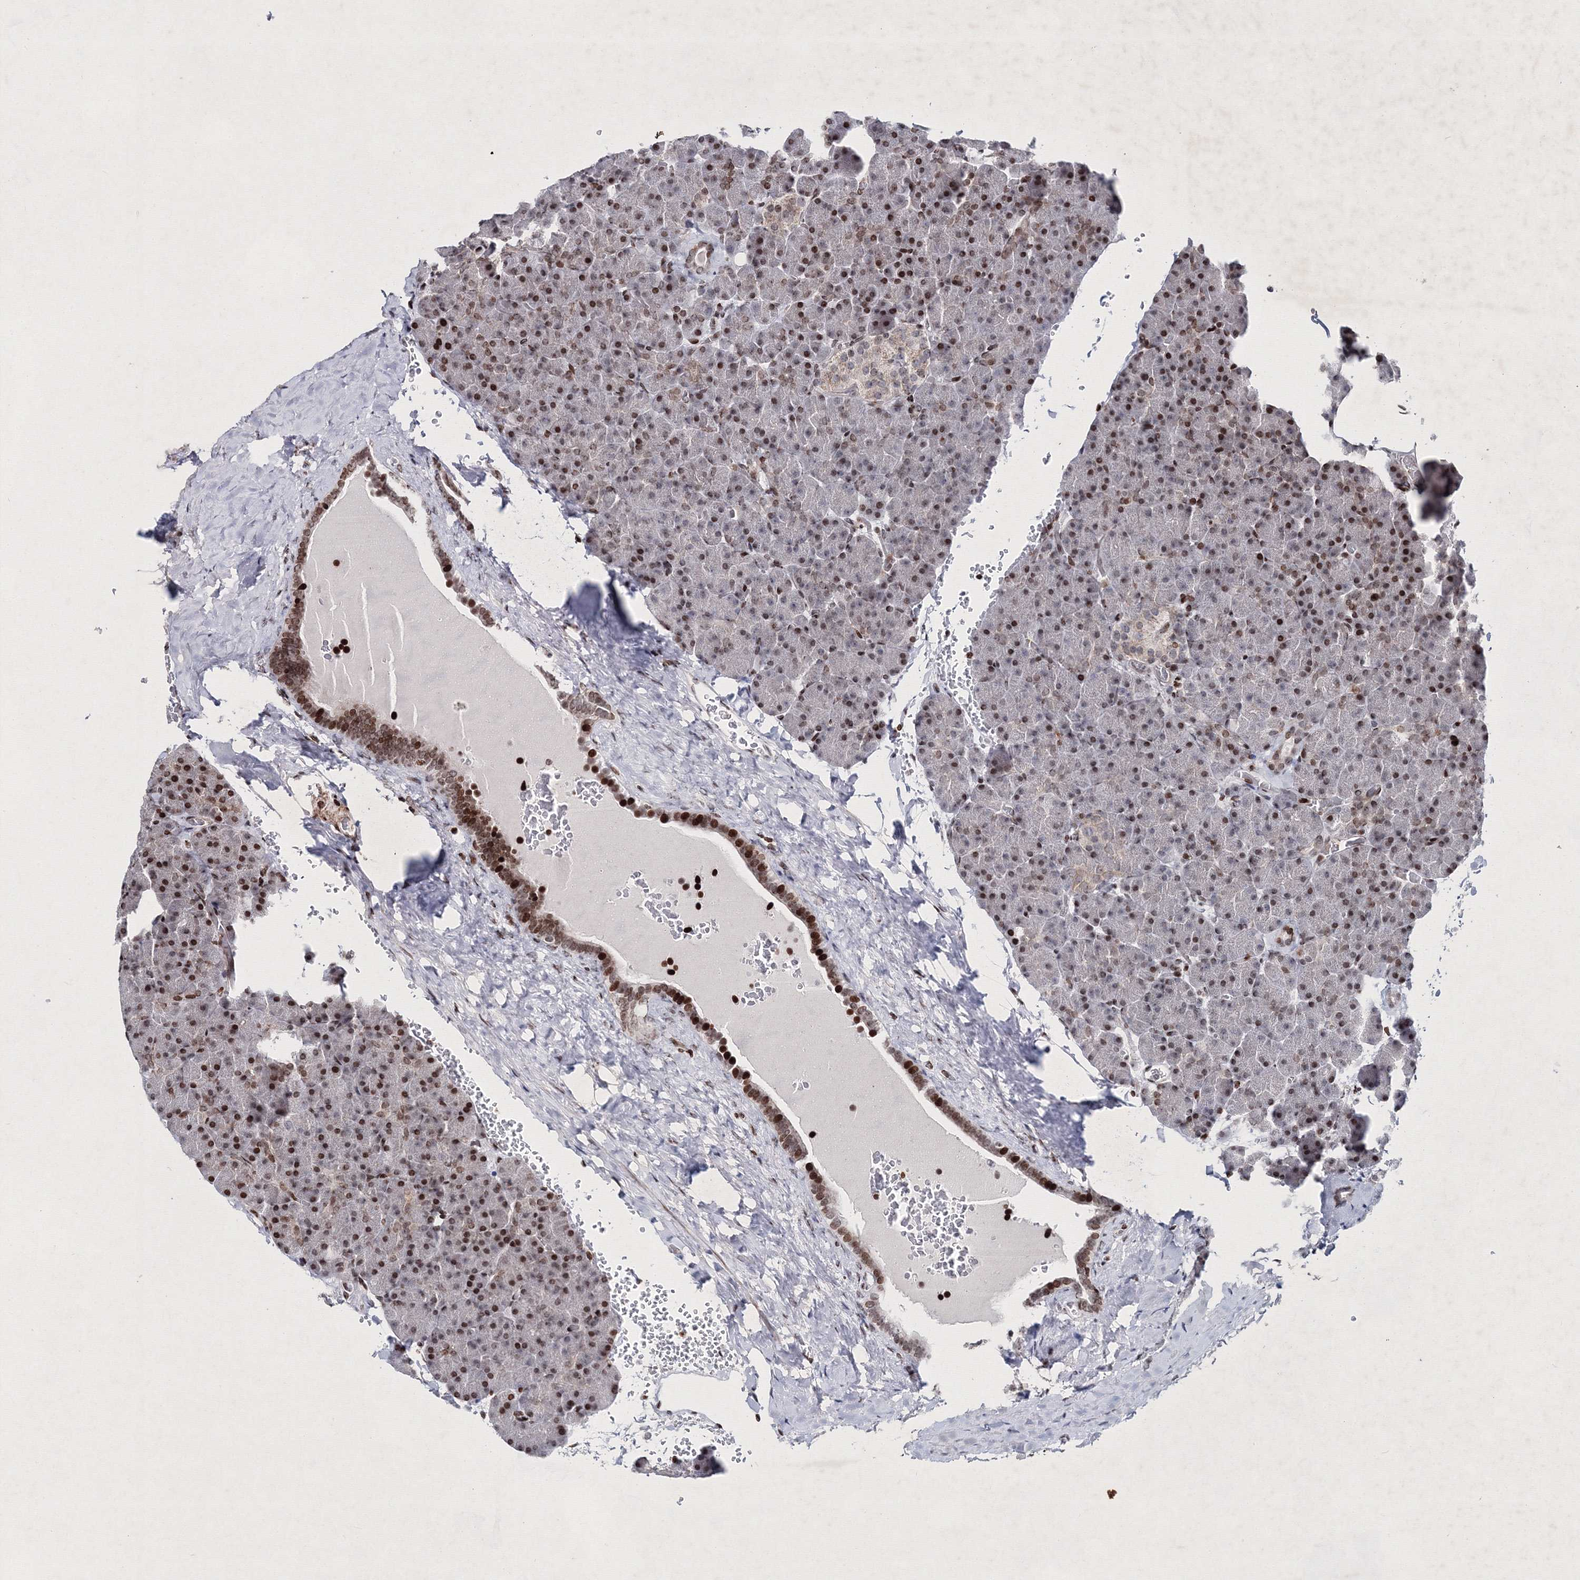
{"staining": {"intensity": "moderate", "quantity": "<25%", "location": "nuclear"}, "tissue": "pancreas", "cell_type": "Exocrine glandular cells", "image_type": "normal", "snomed": [{"axis": "morphology", "description": "Normal tissue, NOS"}, {"axis": "topography", "description": "Pancreas"}], "caption": "Moderate nuclear expression for a protein is identified in approximately <25% of exocrine glandular cells of normal pancreas using IHC.", "gene": "SMIM29", "patient": {"sex": "female", "age": 35}}